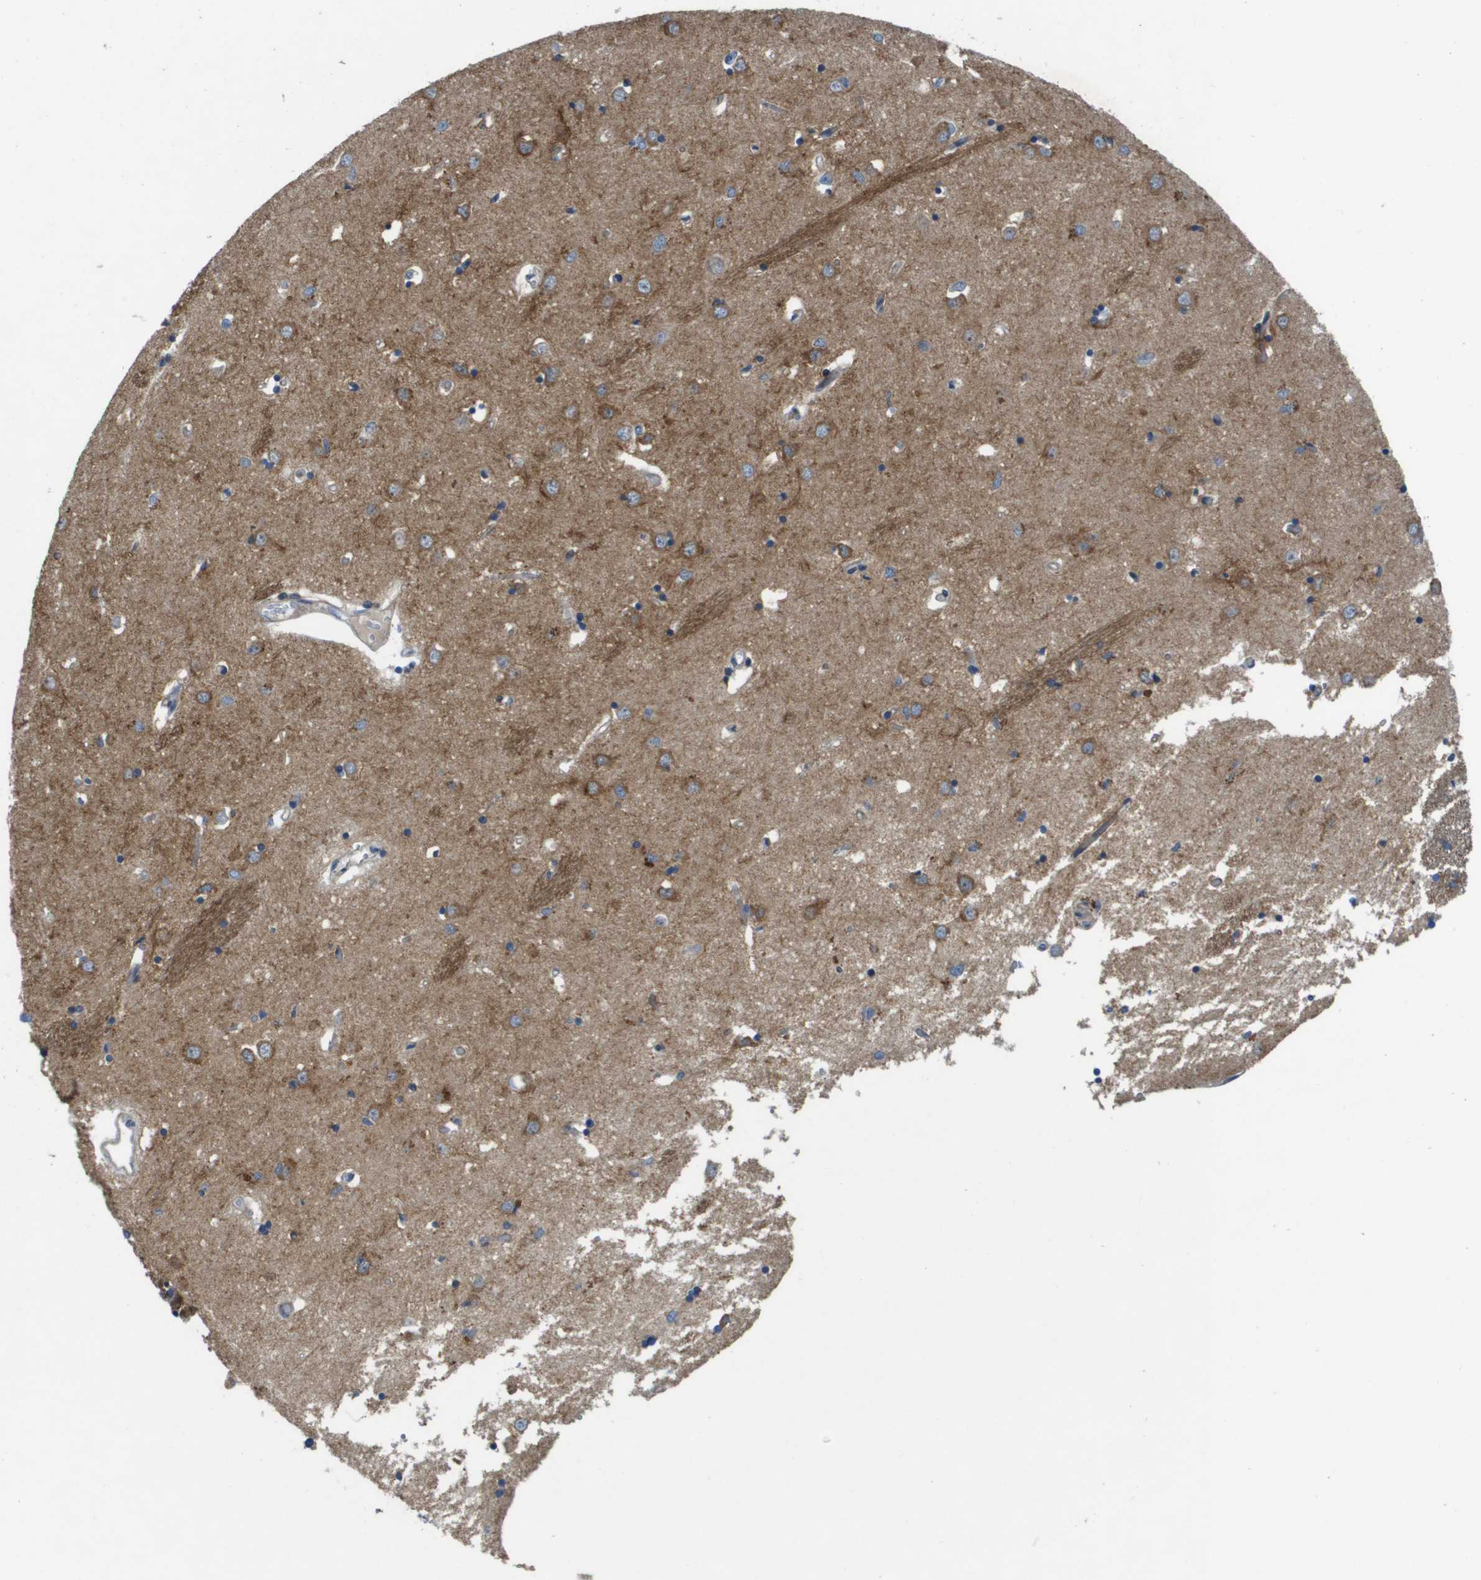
{"staining": {"intensity": "moderate", "quantity": "25%-75%", "location": "cytoplasmic/membranous"}, "tissue": "caudate", "cell_type": "Glial cells", "image_type": "normal", "snomed": [{"axis": "morphology", "description": "Normal tissue, NOS"}, {"axis": "topography", "description": "Lateral ventricle wall"}], "caption": "The micrograph exhibits immunohistochemical staining of unremarkable caudate. There is moderate cytoplasmic/membranous expression is identified in approximately 25%-75% of glial cells.", "gene": "SCN4B", "patient": {"sex": "female", "age": 19}}